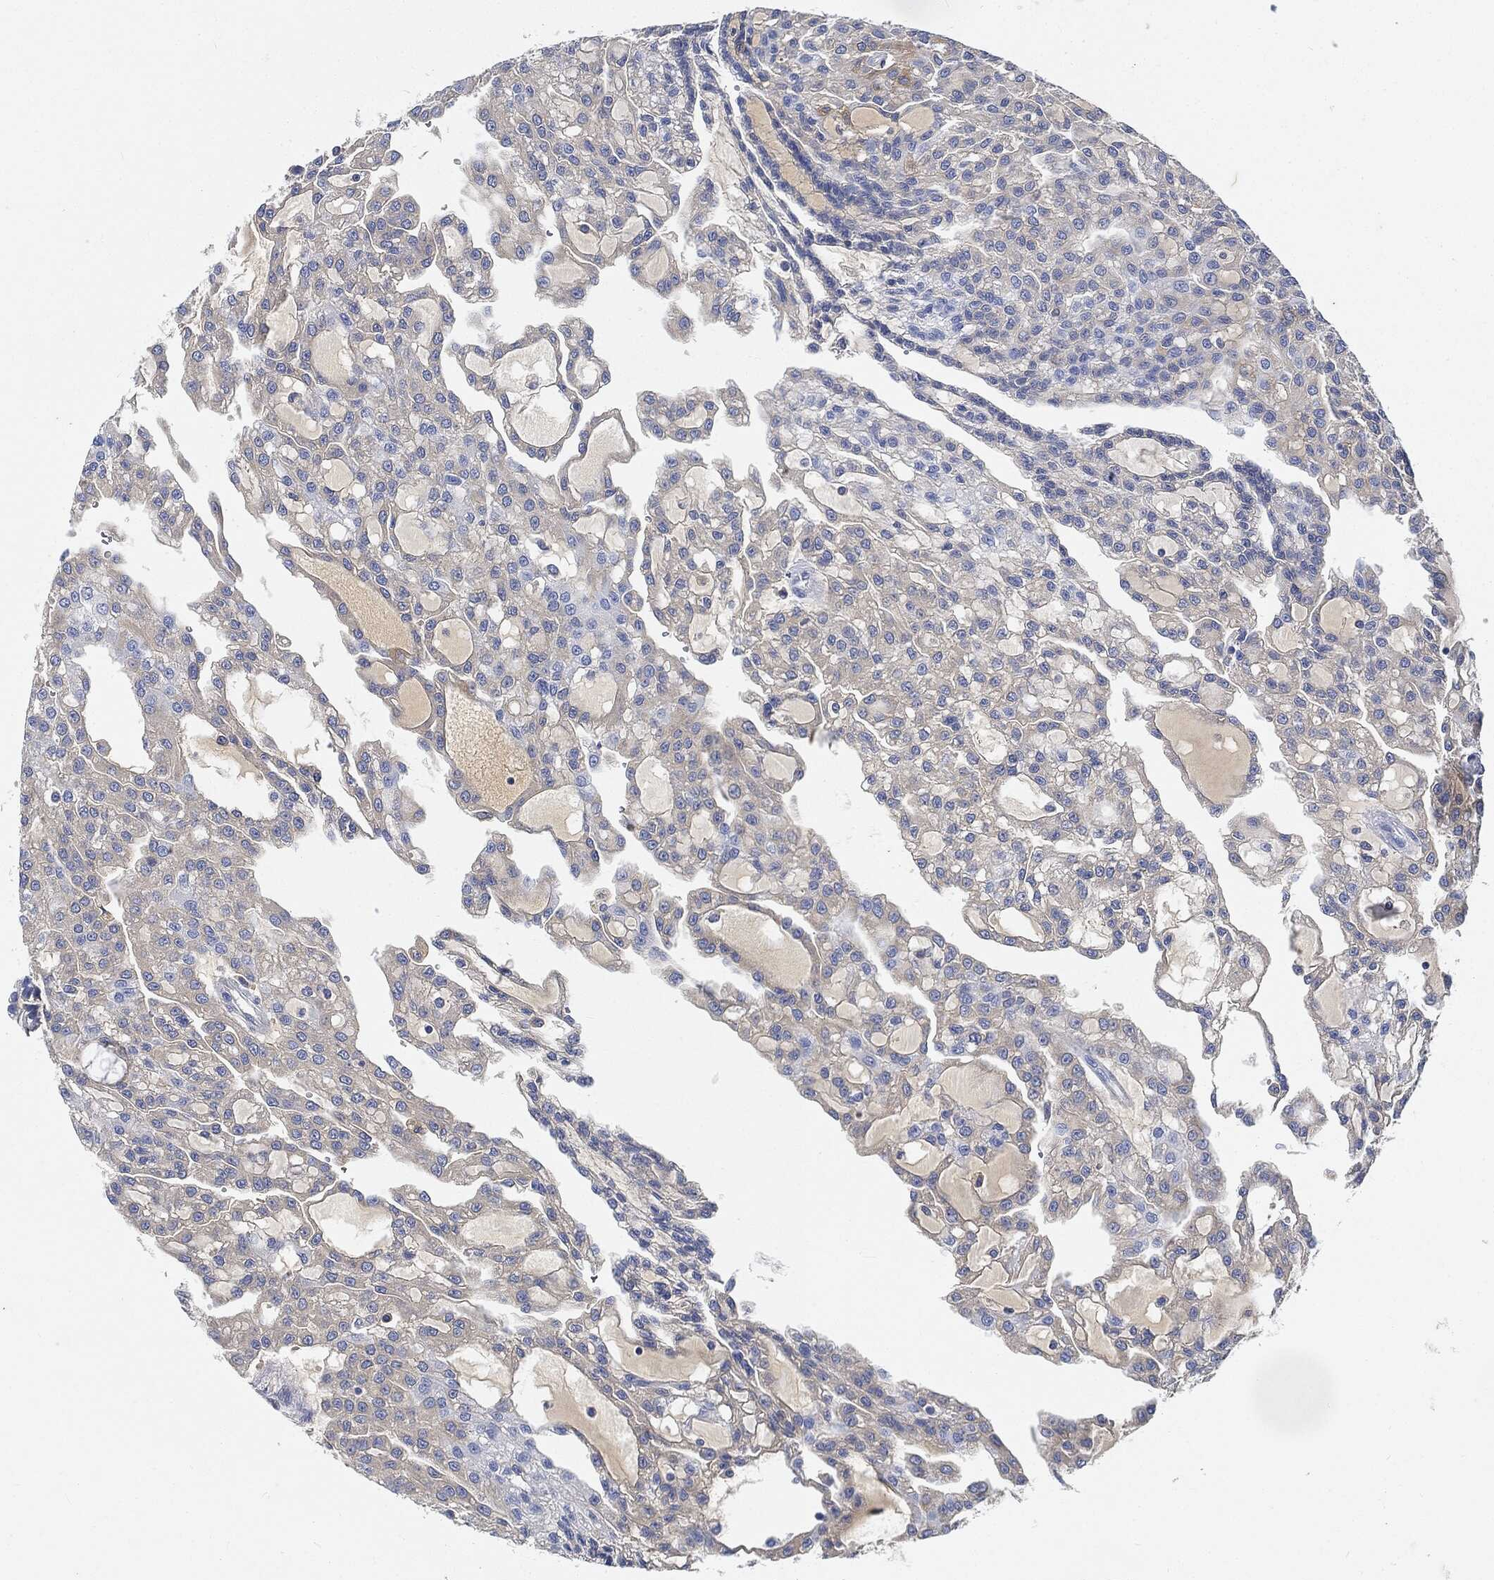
{"staining": {"intensity": "negative", "quantity": "none", "location": "none"}, "tissue": "renal cancer", "cell_type": "Tumor cells", "image_type": "cancer", "snomed": [{"axis": "morphology", "description": "Adenocarcinoma, NOS"}, {"axis": "topography", "description": "Kidney"}], "caption": "Immunohistochemical staining of adenocarcinoma (renal) reveals no significant staining in tumor cells. (Brightfield microscopy of DAB IHC at high magnification).", "gene": "IGLV6-57", "patient": {"sex": "male", "age": 63}}